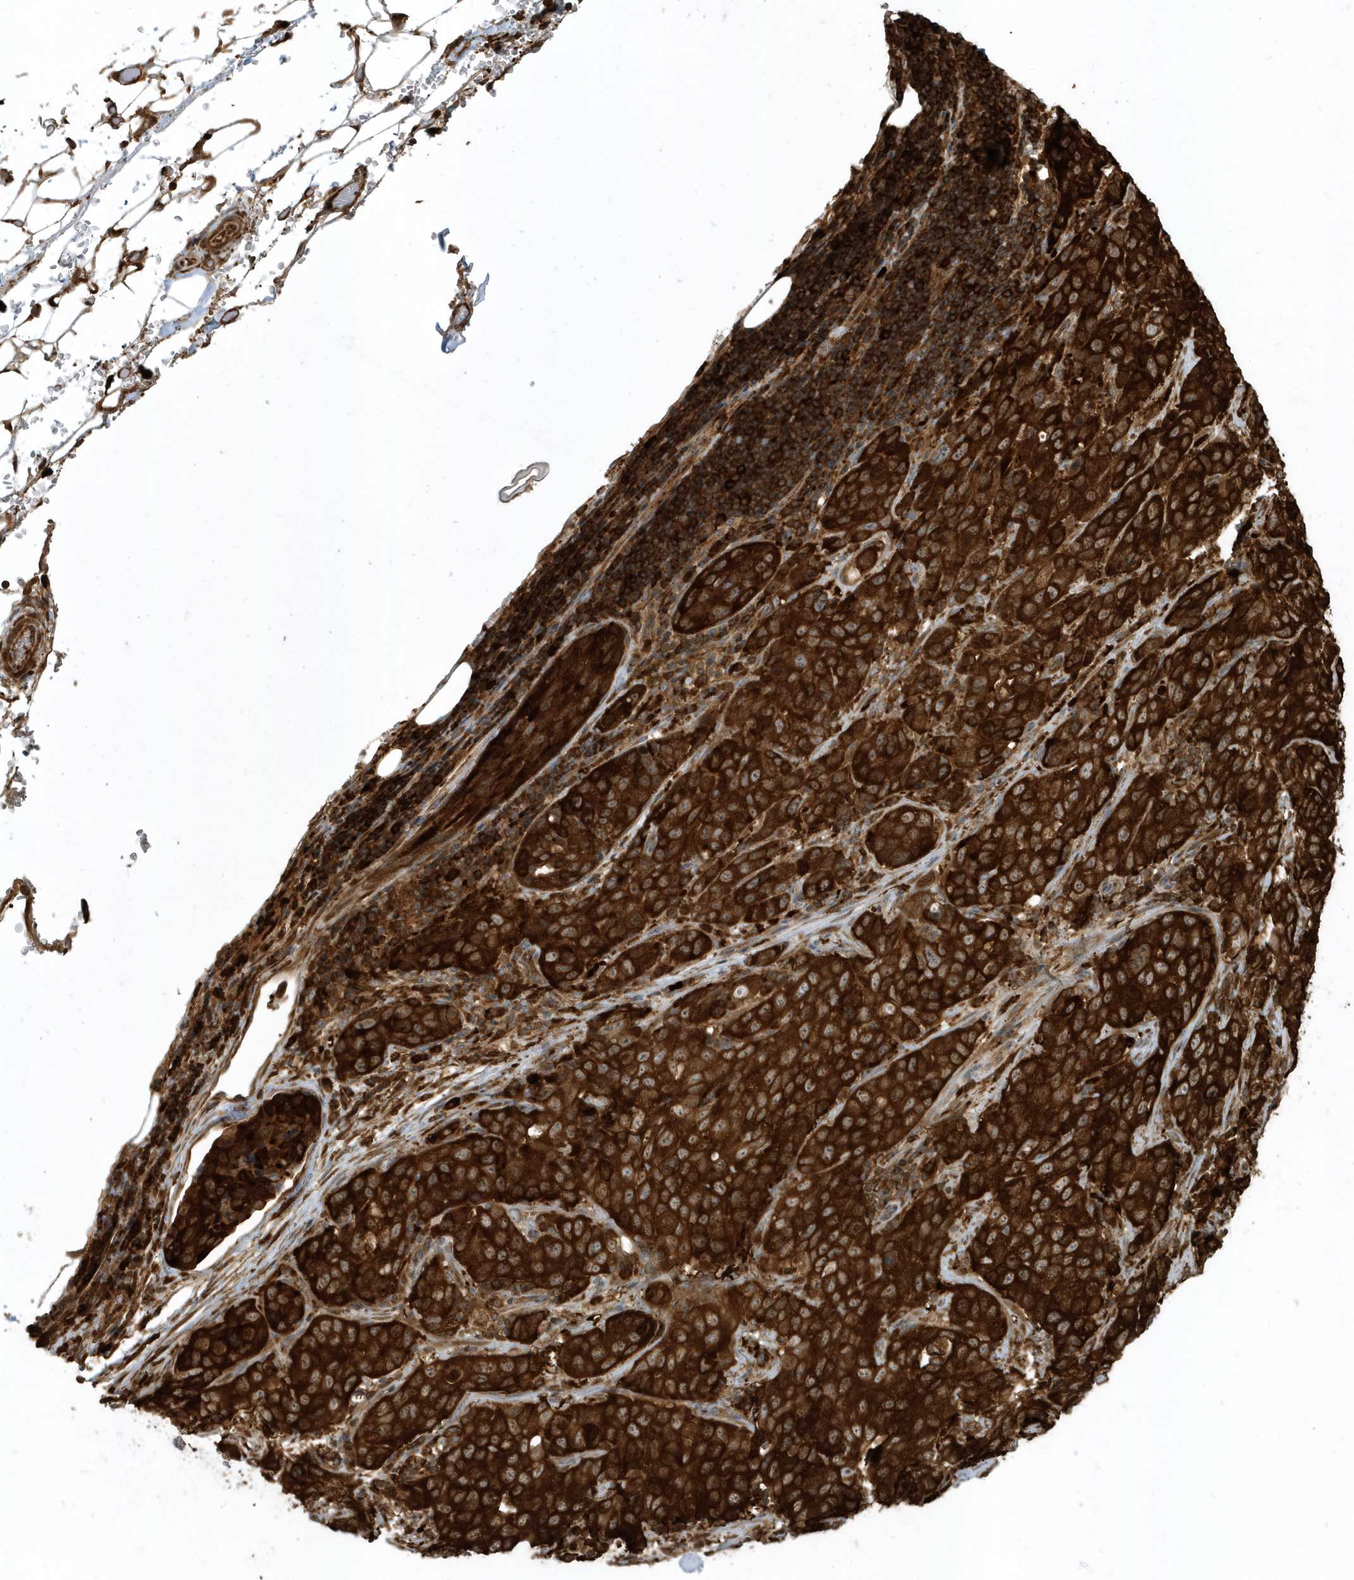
{"staining": {"intensity": "strong", "quantity": ">75%", "location": "cytoplasmic/membranous"}, "tissue": "stomach cancer", "cell_type": "Tumor cells", "image_type": "cancer", "snomed": [{"axis": "morphology", "description": "Normal tissue, NOS"}, {"axis": "morphology", "description": "Adenocarcinoma, NOS"}, {"axis": "topography", "description": "Lymph node"}, {"axis": "topography", "description": "Stomach"}], "caption": "Stomach adenocarcinoma was stained to show a protein in brown. There is high levels of strong cytoplasmic/membranous staining in approximately >75% of tumor cells.", "gene": "CLCN6", "patient": {"sex": "male", "age": 48}}